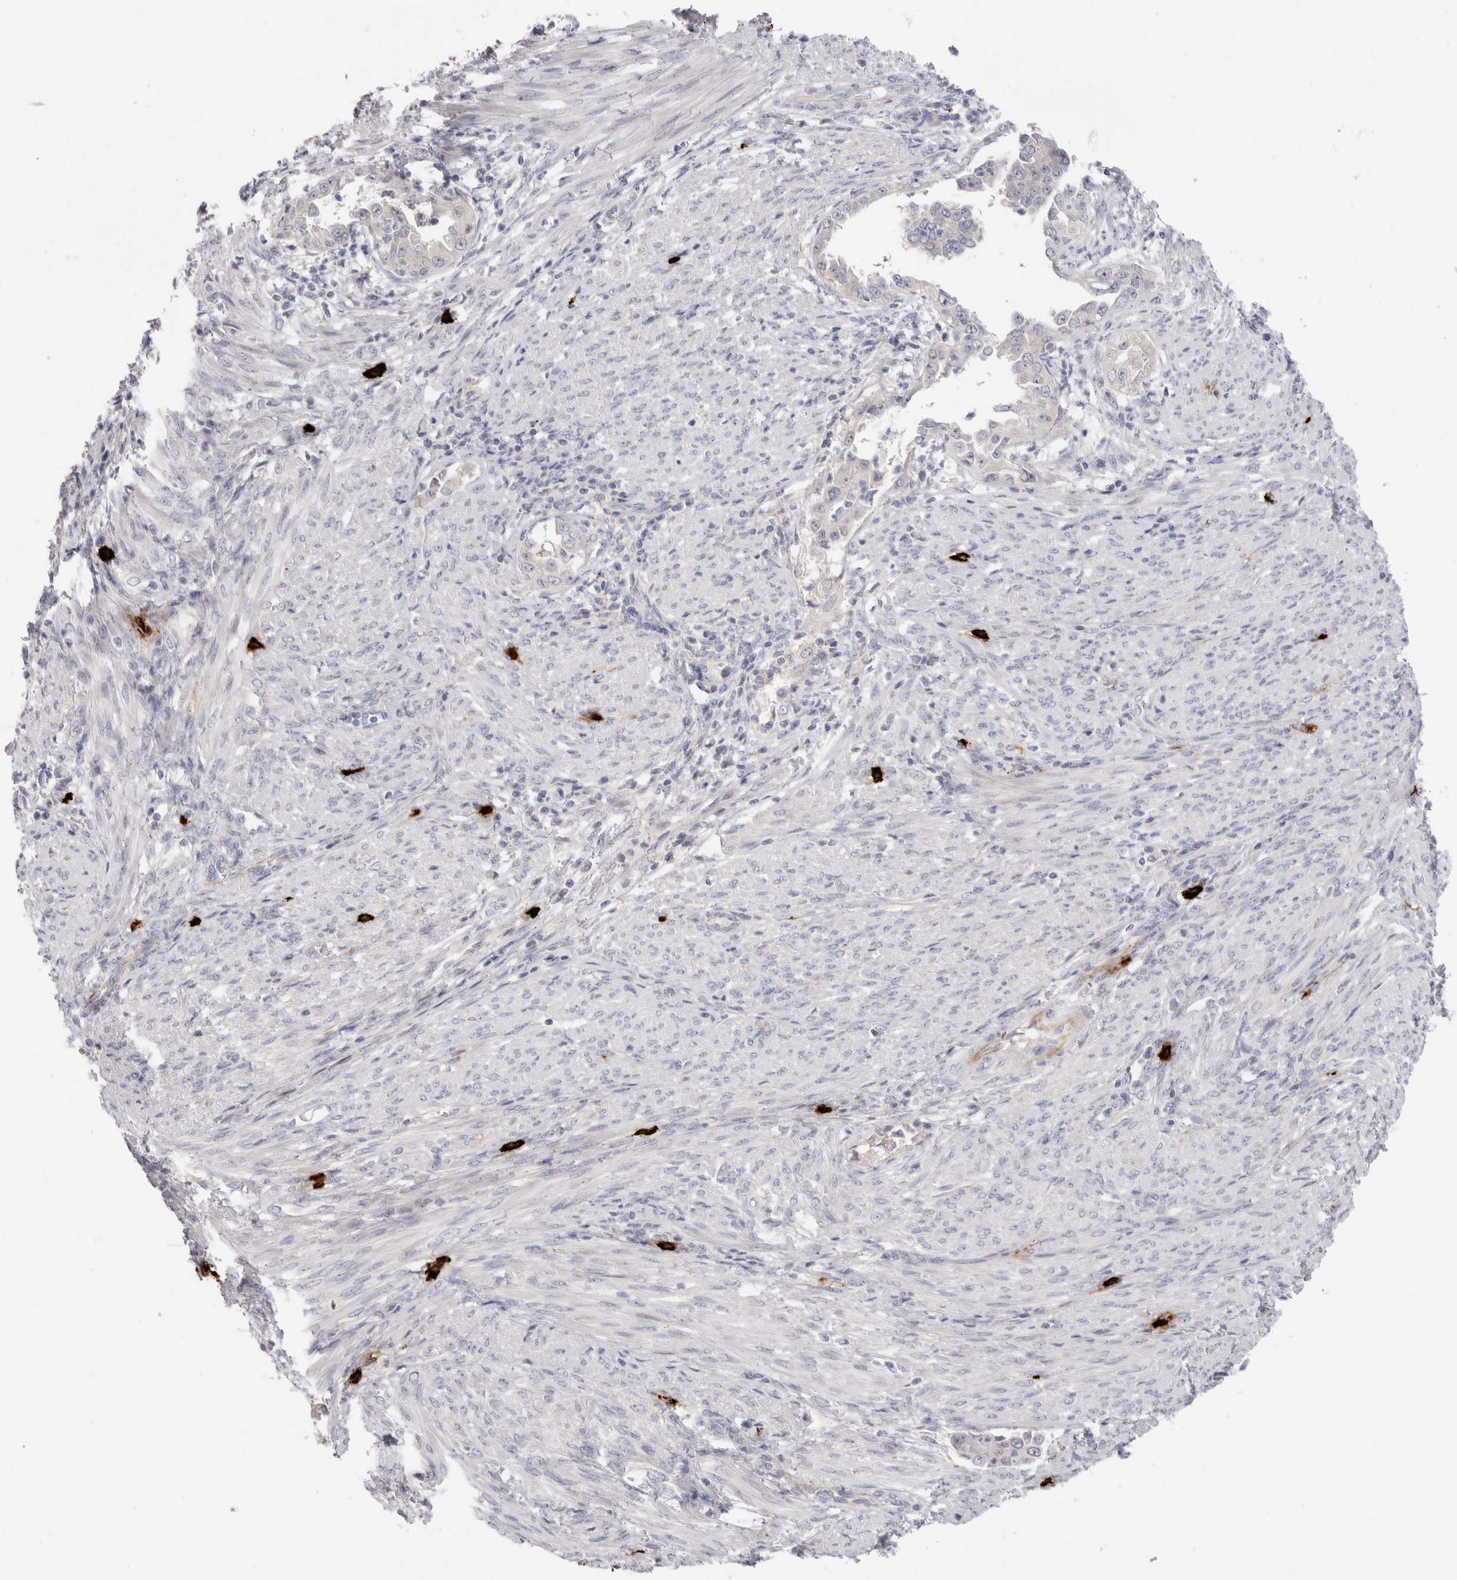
{"staining": {"intensity": "negative", "quantity": "none", "location": "none"}, "tissue": "endometrial cancer", "cell_type": "Tumor cells", "image_type": "cancer", "snomed": [{"axis": "morphology", "description": "Adenocarcinoma, NOS"}, {"axis": "topography", "description": "Endometrium"}], "caption": "A micrograph of human endometrial cancer (adenocarcinoma) is negative for staining in tumor cells.", "gene": "SPINK2", "patient": {"sex": "female", "age": 85}}